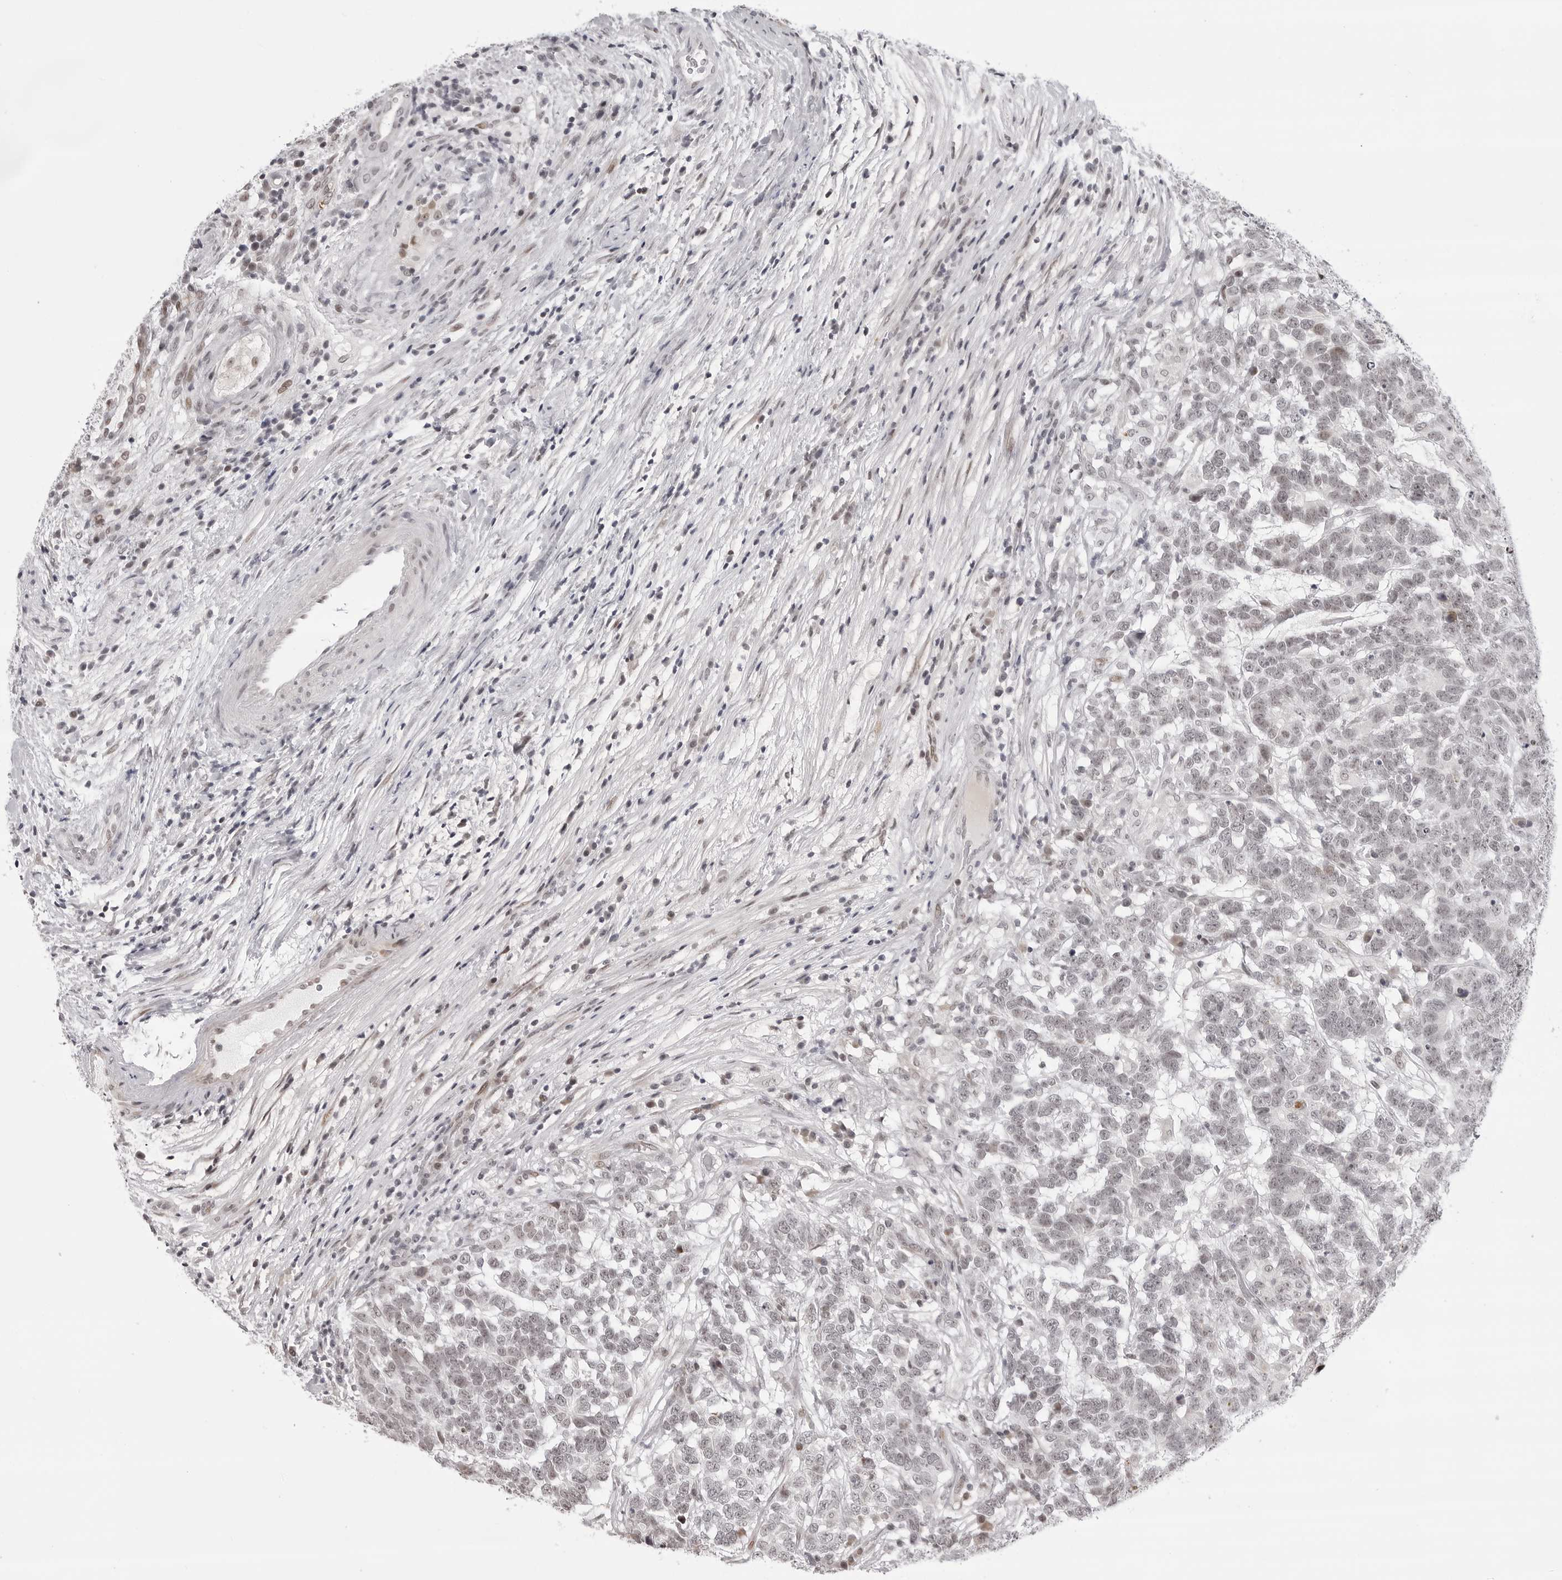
{"staining": {"intensity": "negative", "quantity": "none", "location": "none"}, "tissue": "testis cancer", "cell_type": "Tumor cells", "image_type": "cancer", "snomed": [{"axis": "morphology", "description": "Carcinoma, Embryonal, NOS"}, {"axis": "topography", "description": "Testis"}], "caption": "A high-resolution histopathology image shows immunohistochemistry (IHC) staining of testis embryonal carcinoma, which demonstrates no significant positivity in tumor cells.", "gene": "PHF3", "patient": {"sex": "male", "age": 26}}